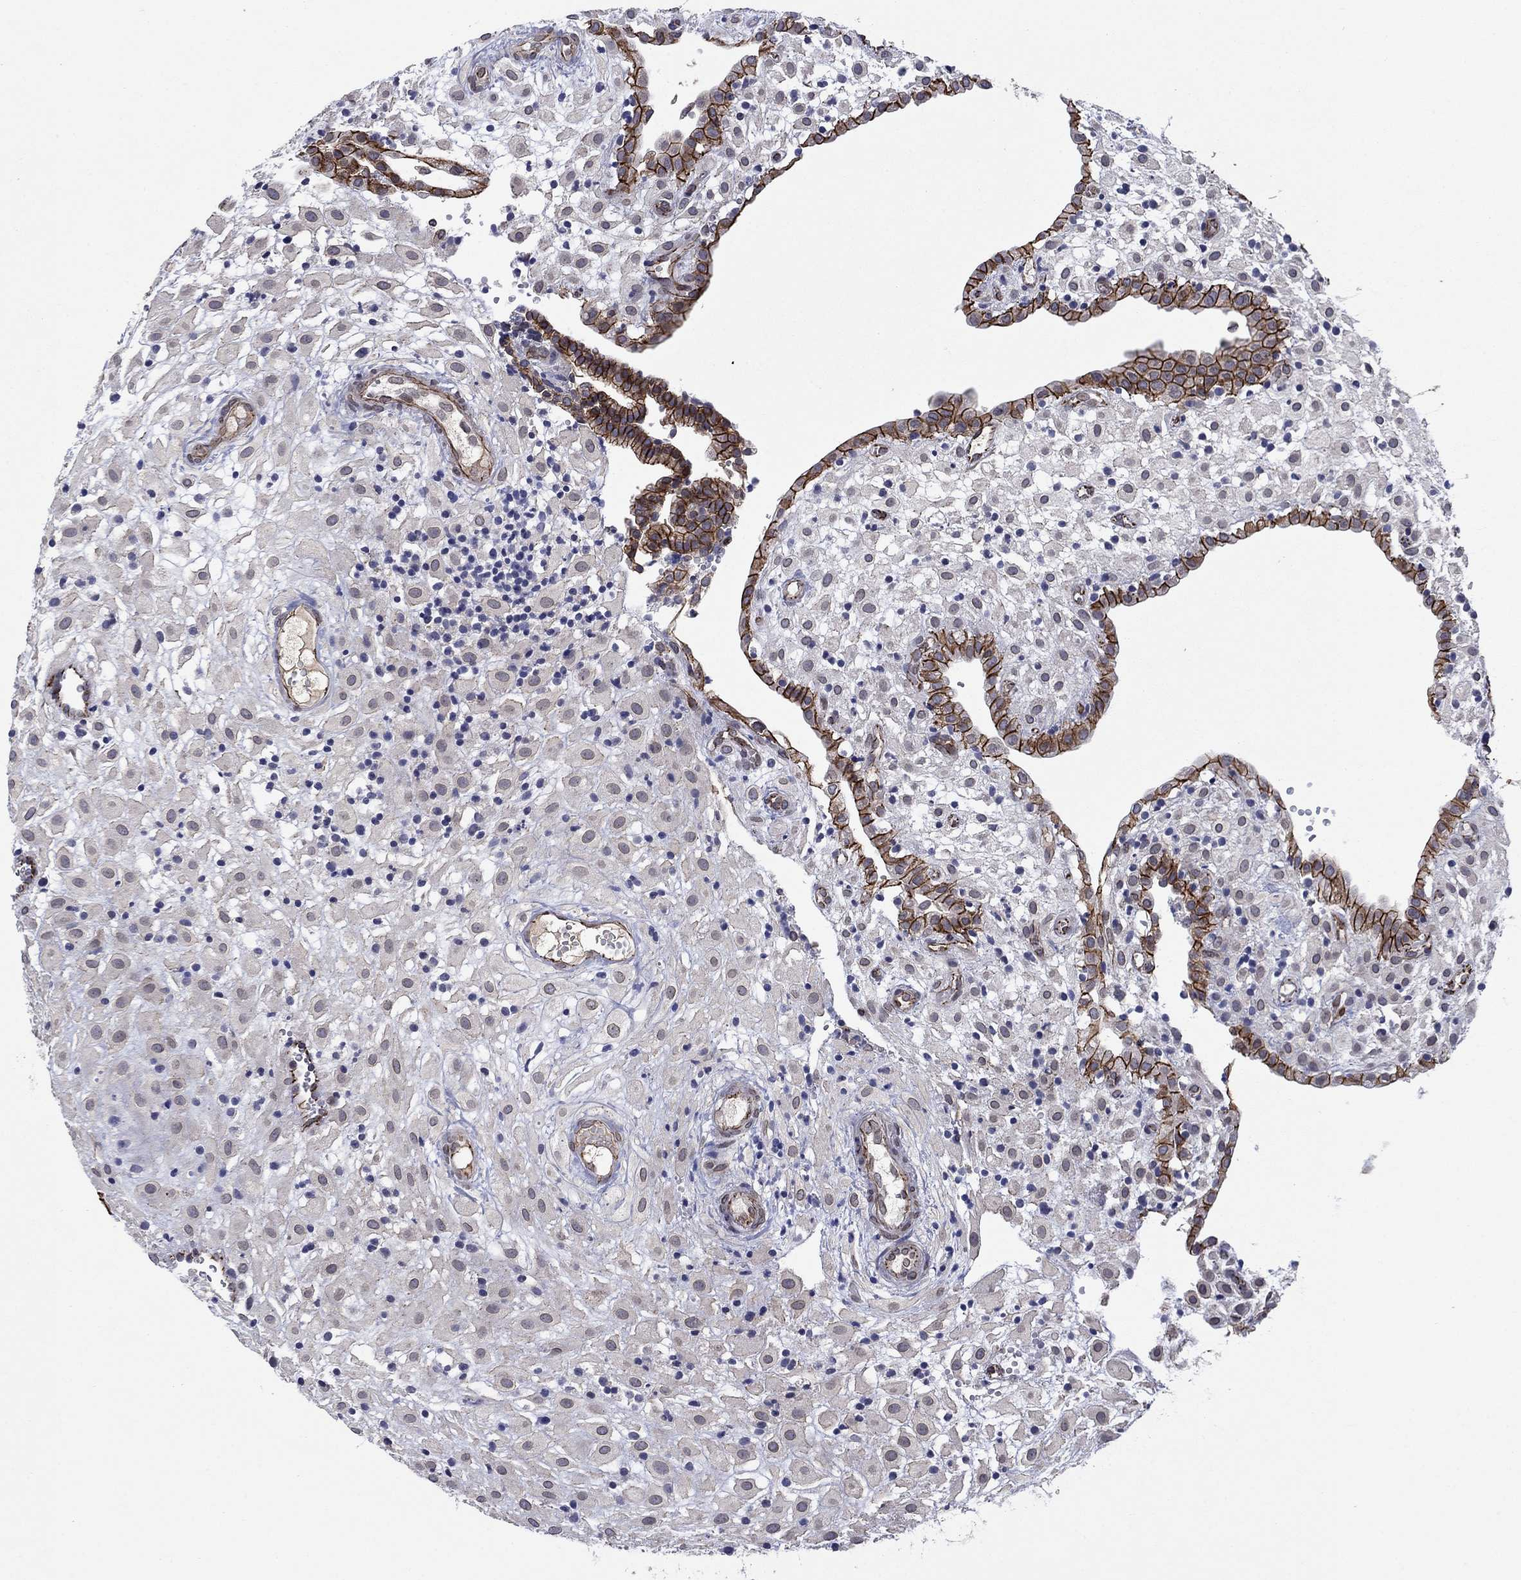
{"staining": {"intensity": "negative", "quantity": "none", "location": "none"}, "tissue": "placenta", "cell_type": "Decidual cells", "image_type": "normal", "snomed": [{"axis": "morphology", "description": "Normal tissue, NOS"}, {"axis": "topography", "description": "Placenta"}], "caption": "A high-resolution image shows IHC staining of unremarkable placenta, which reveals no significant staining in decidual cells.", "gene": "EMC9", "patient": {"sex": "female", "age": 24}}